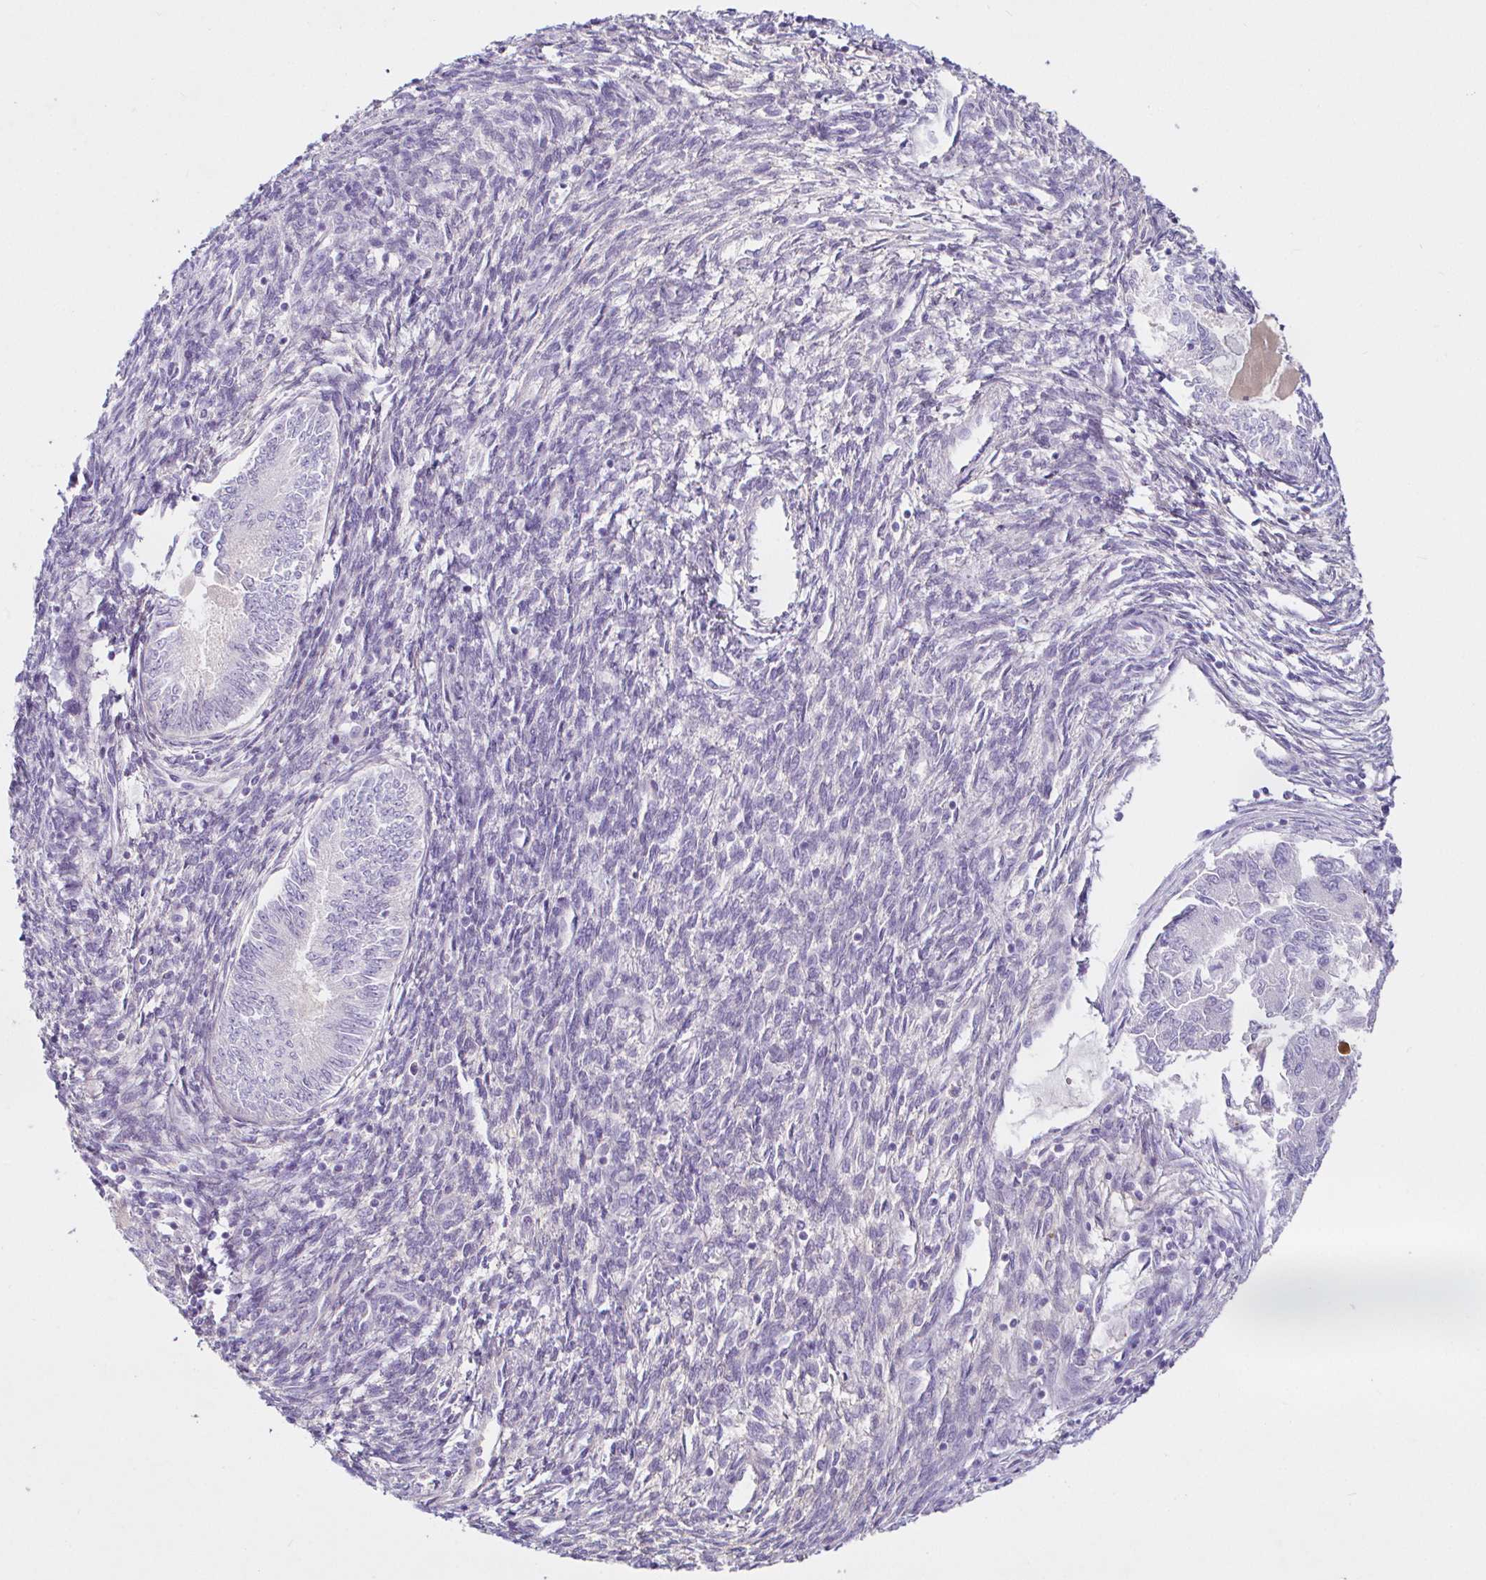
{"staining": {"intensity": "negative", "quantity": "none", "location": "none"}, "tissue": "endometrial cancer", "cell_type": "Tumor cells", "image_type": "cancer", "snomed": [{"axis": "morphology", "description": "Carcinoma, NOS"}, {"axis": "topography", "description": "Uterus"}], "caption": "Immunohistochemistry (IHC) of human endometrial carcinoma displays no positivity in tumor cells. (Stains: DAB IHC with hematoxylin counter stain, Microscopy: brightfield microscopy at high magnification).", "gene": "SAA4", "patient": {"sex": "female", "age": 76}}